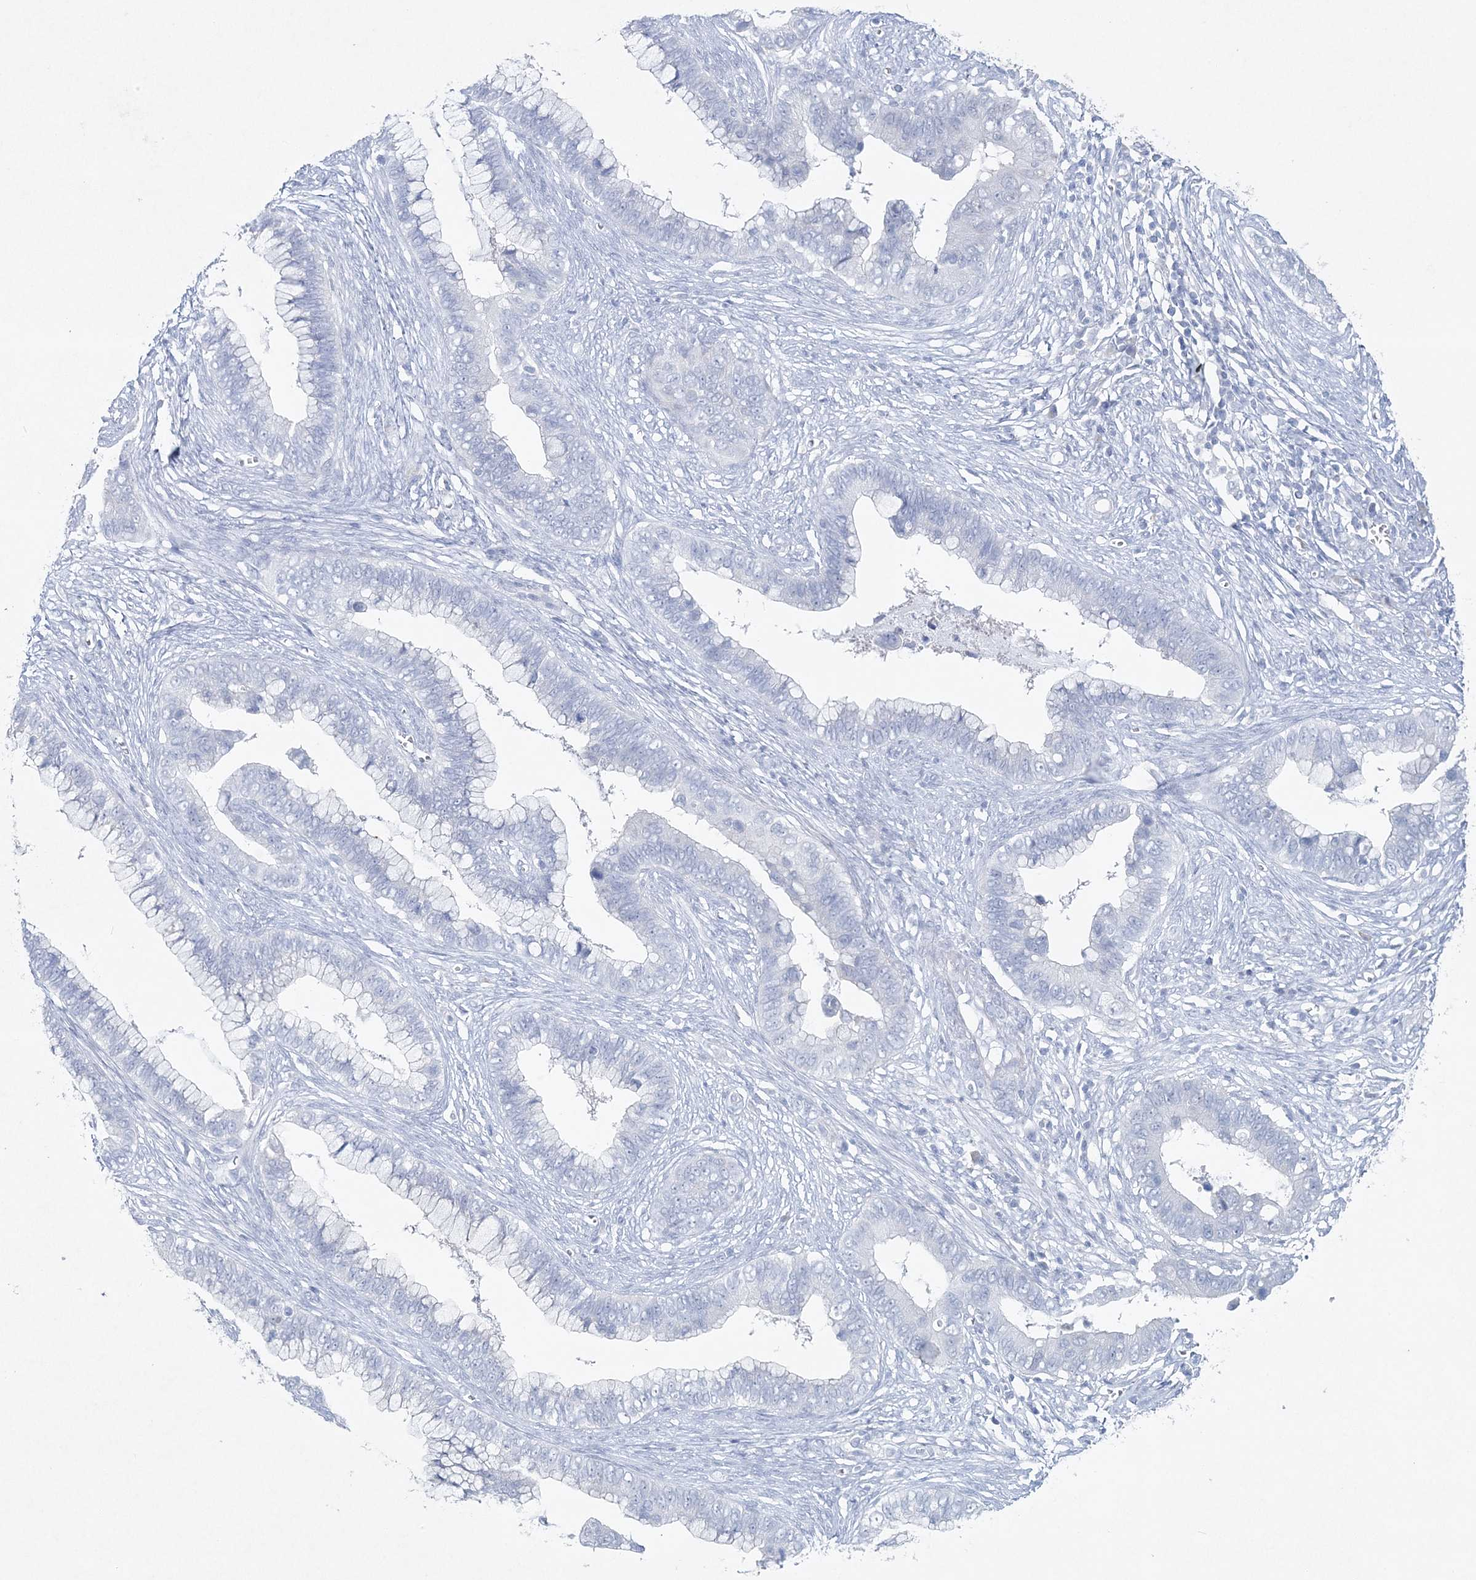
{"staining": {"intensity": "negative", "quantity": "none", "location": "none"}, "tissue": "cervical cancer", "cell_type": "Tumor cells", "image_type": "cancer", "snomed": [{"axis": "morphology", "description": "Adenocarcinoma, NOS"}, {"axis": "topography", "description": "Cervix"}], "caption": "Protein analysis of cervical cancer exhibits no significant staining in tumor cells.", "gene": "GCKR", "patient": {"sex": "female", "age": 44}}